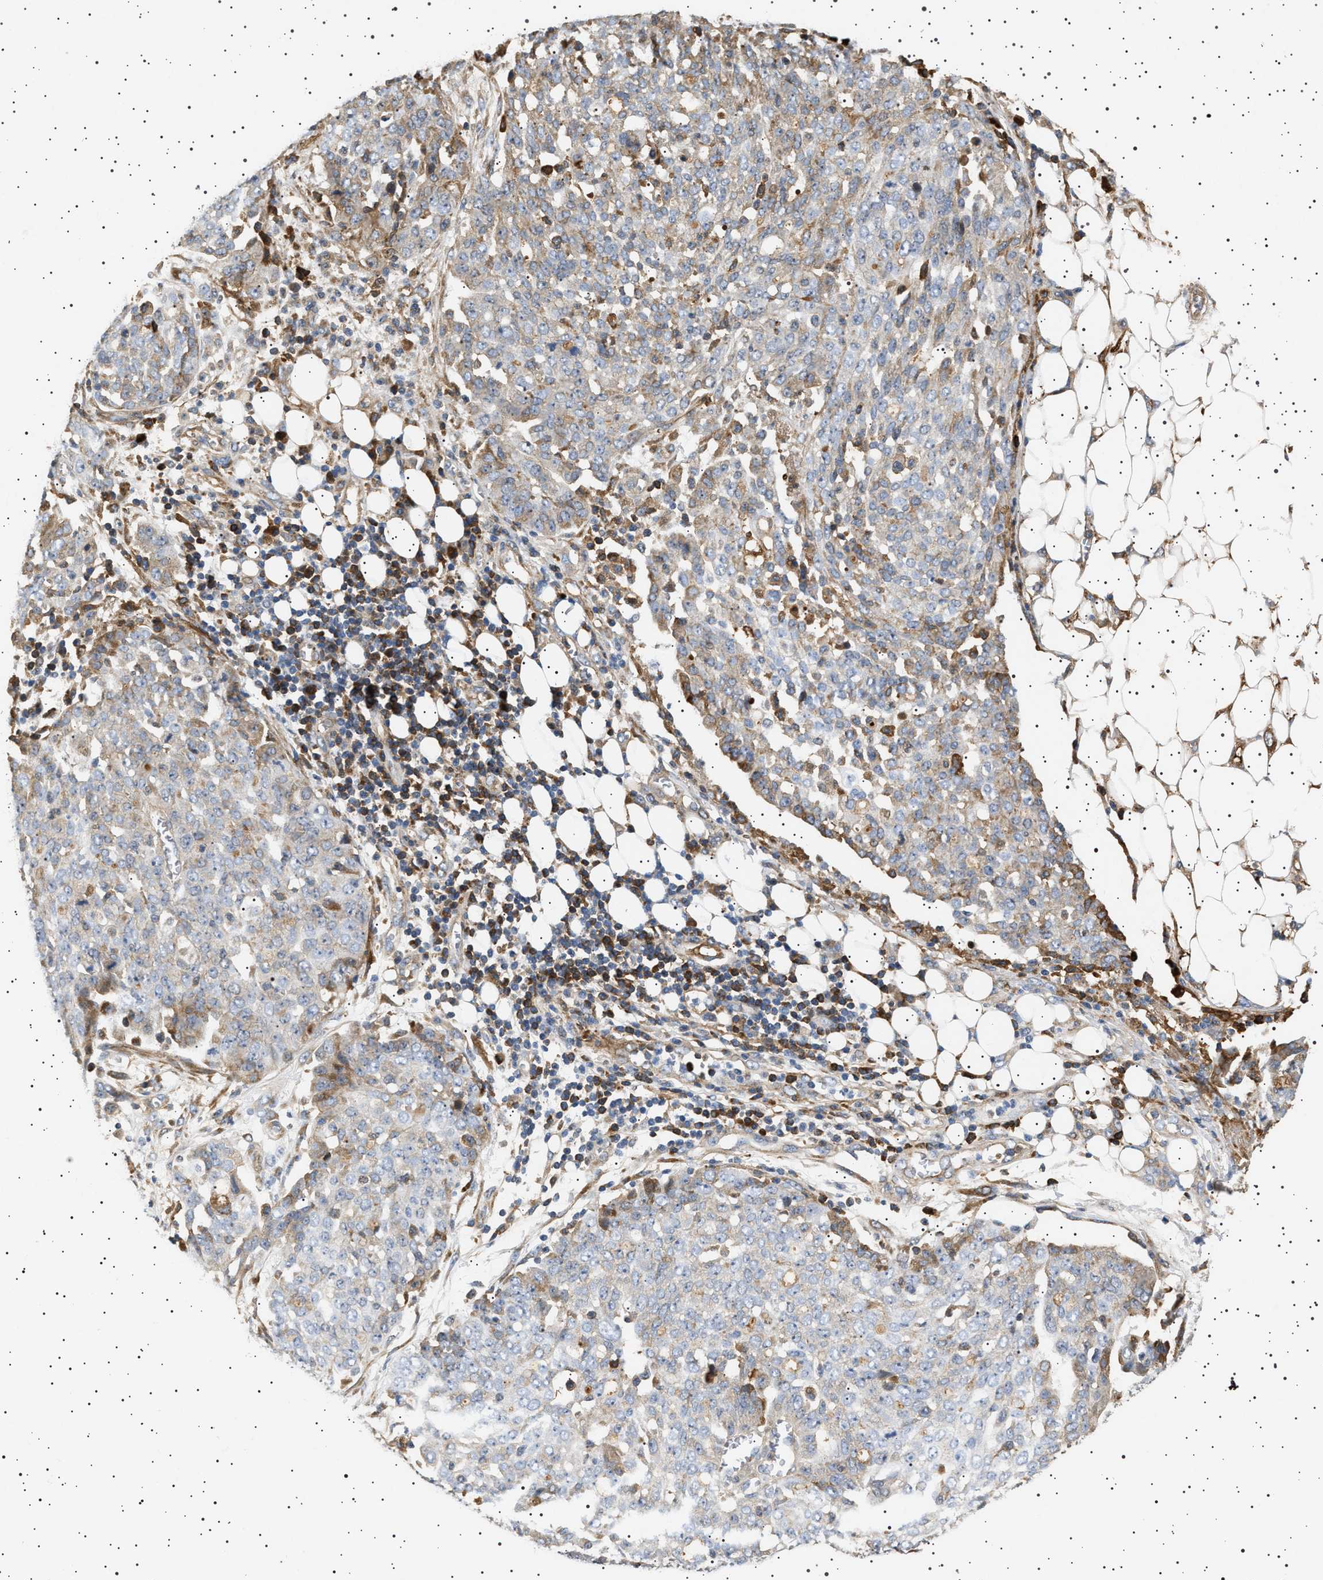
{"staining": {"intensity": "moderate", "quantity": "<25%", "location": "cytoplasmic/membranous"}, "tissue": "ovarian cancer", "cell_type": "Tumor cells", "image_type": "cancer", "snomed": [{"axis": "morphology", "description": "Cystadenocarcinoma, serous, NOS"}, {"axis": "topography", "description": "Soft tissue"}, {"axis": "topography", "description": "Ovary"}], "caption": "Immunohistochemistry staining of ovarian serous cystadenocarcinoma, which exhibits low levels of moderate cytoplasmic/membranous expression in about <25% of tumor cells indicating moderate cytoplasmic/membranous protein expression. The staining was performed using DAB (brown) for protein detection and nuclei were counterstained in hematoxylin (blue).", "gene": "FICD", "patient": {"sex": "female", "age": 57}}